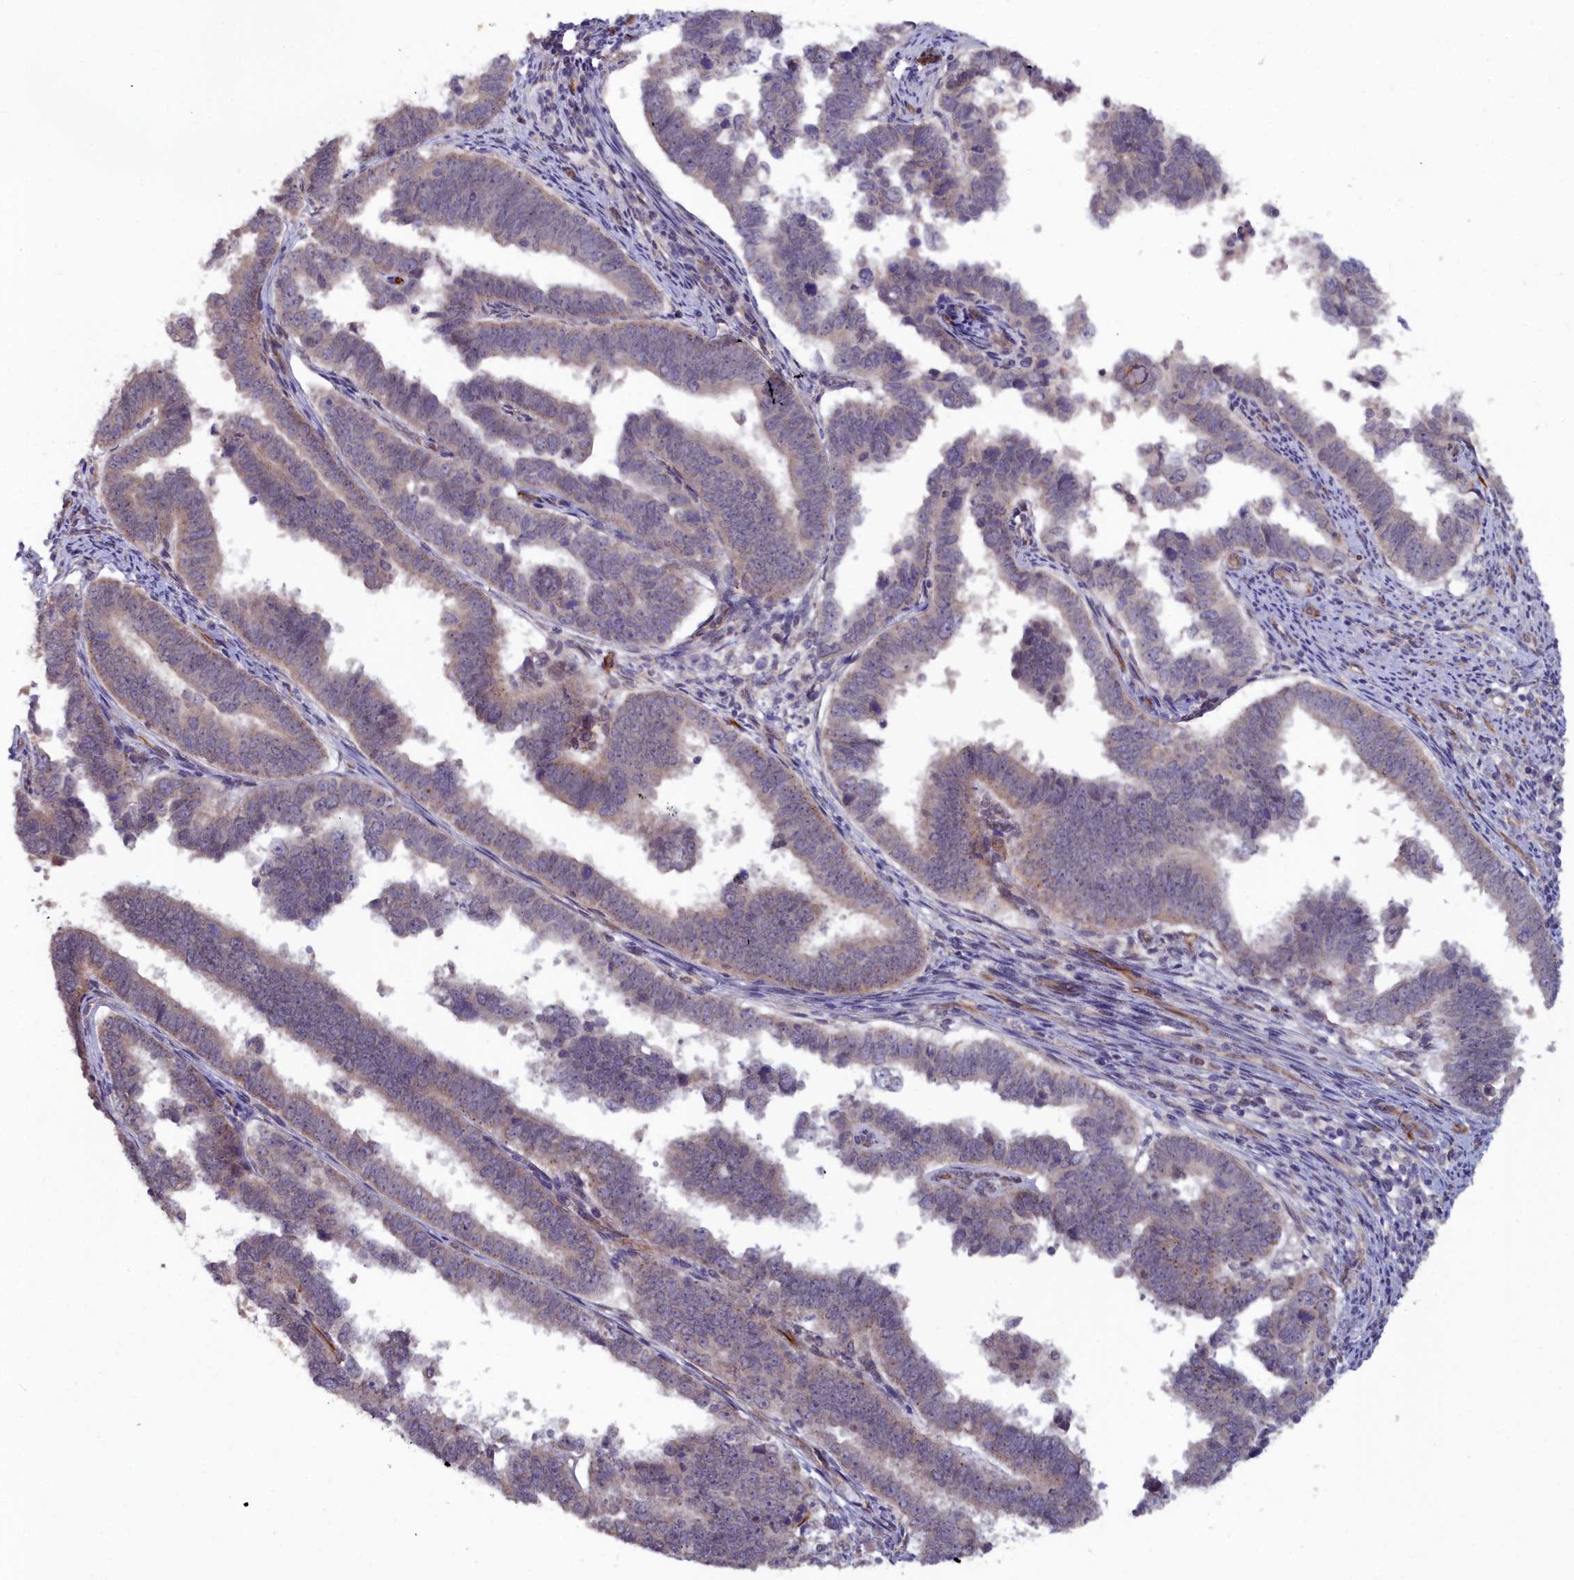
{"staining": {"intensity": "weak", "quantity": "<25%", "location": "cytoplasmic/membranous"}, "tissue": "endometrial cancer", "cell_type": "Tumor cells", "image_type": "cancer", "snomed": [{"axis": "morphology", "description": "Adenocarcinoma, NOS"}, {"axis": "topography", "description": "Endometrium"}], "caption": "Endometrial cancer was stained to show a protein in brown. There is no significant expression in tumor cells. (IHC, brightfield microscopy, high magnification).", "gene": "C4orf19", "patient": {"sex": "female", "age": 75}}